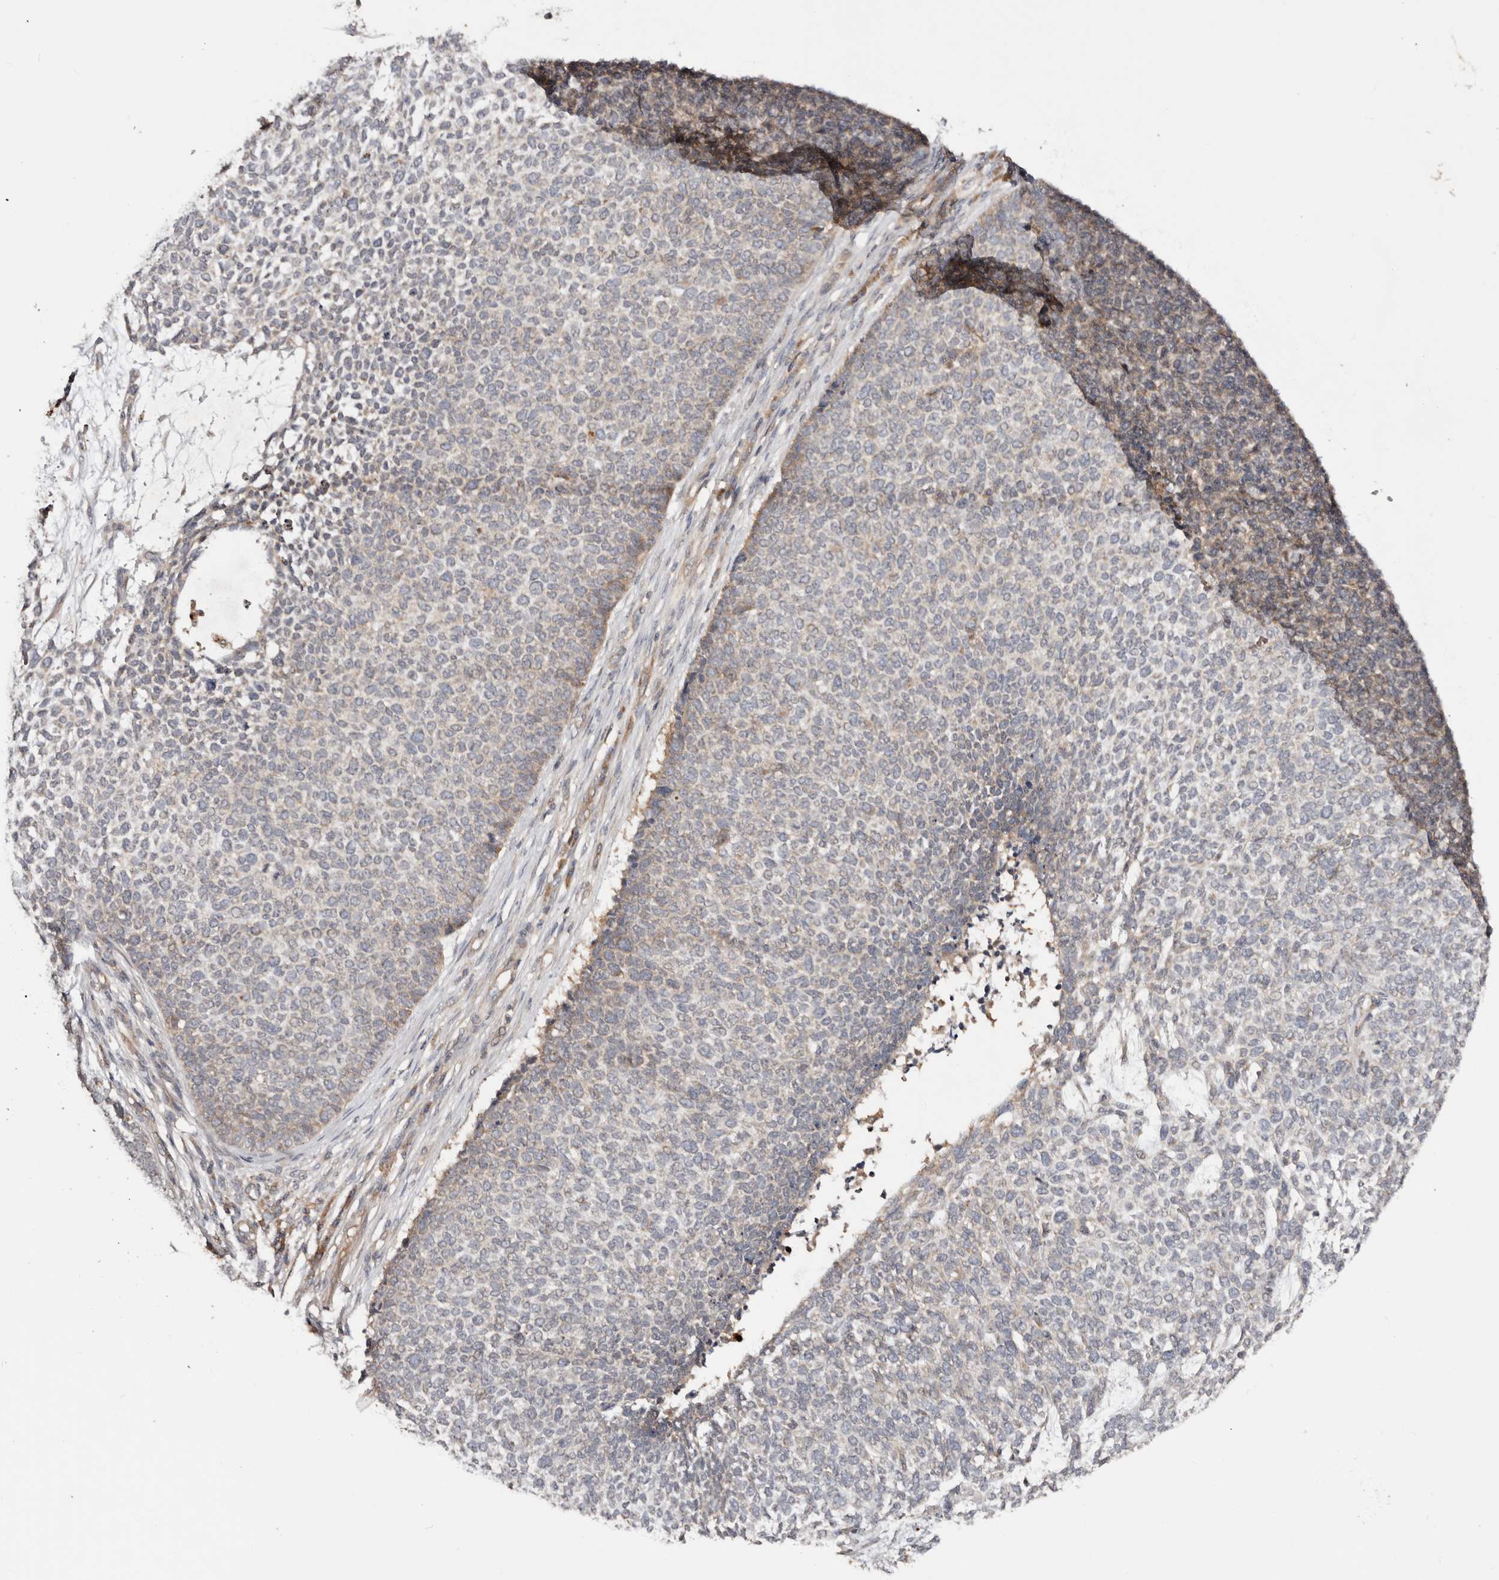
{"staining": {"intensity": "negative", "quantity": "none", "location": "none"}, "tissue": "skin cancer", "cell_type": "Tumor cells", "image_type": "cancer", "snomed": [{"axis": "morphology", "description": "Basal cell carcinoma"}, {"axis": "topography", "description": "Skin"}], "caption": "IHC image of human skin cancer (basal cell carcinoma) stained for a protein (brown), which reveals no staining in tumor cells.", "gene": "PKIB", "patient": {"sex": "female", "age": 84}}